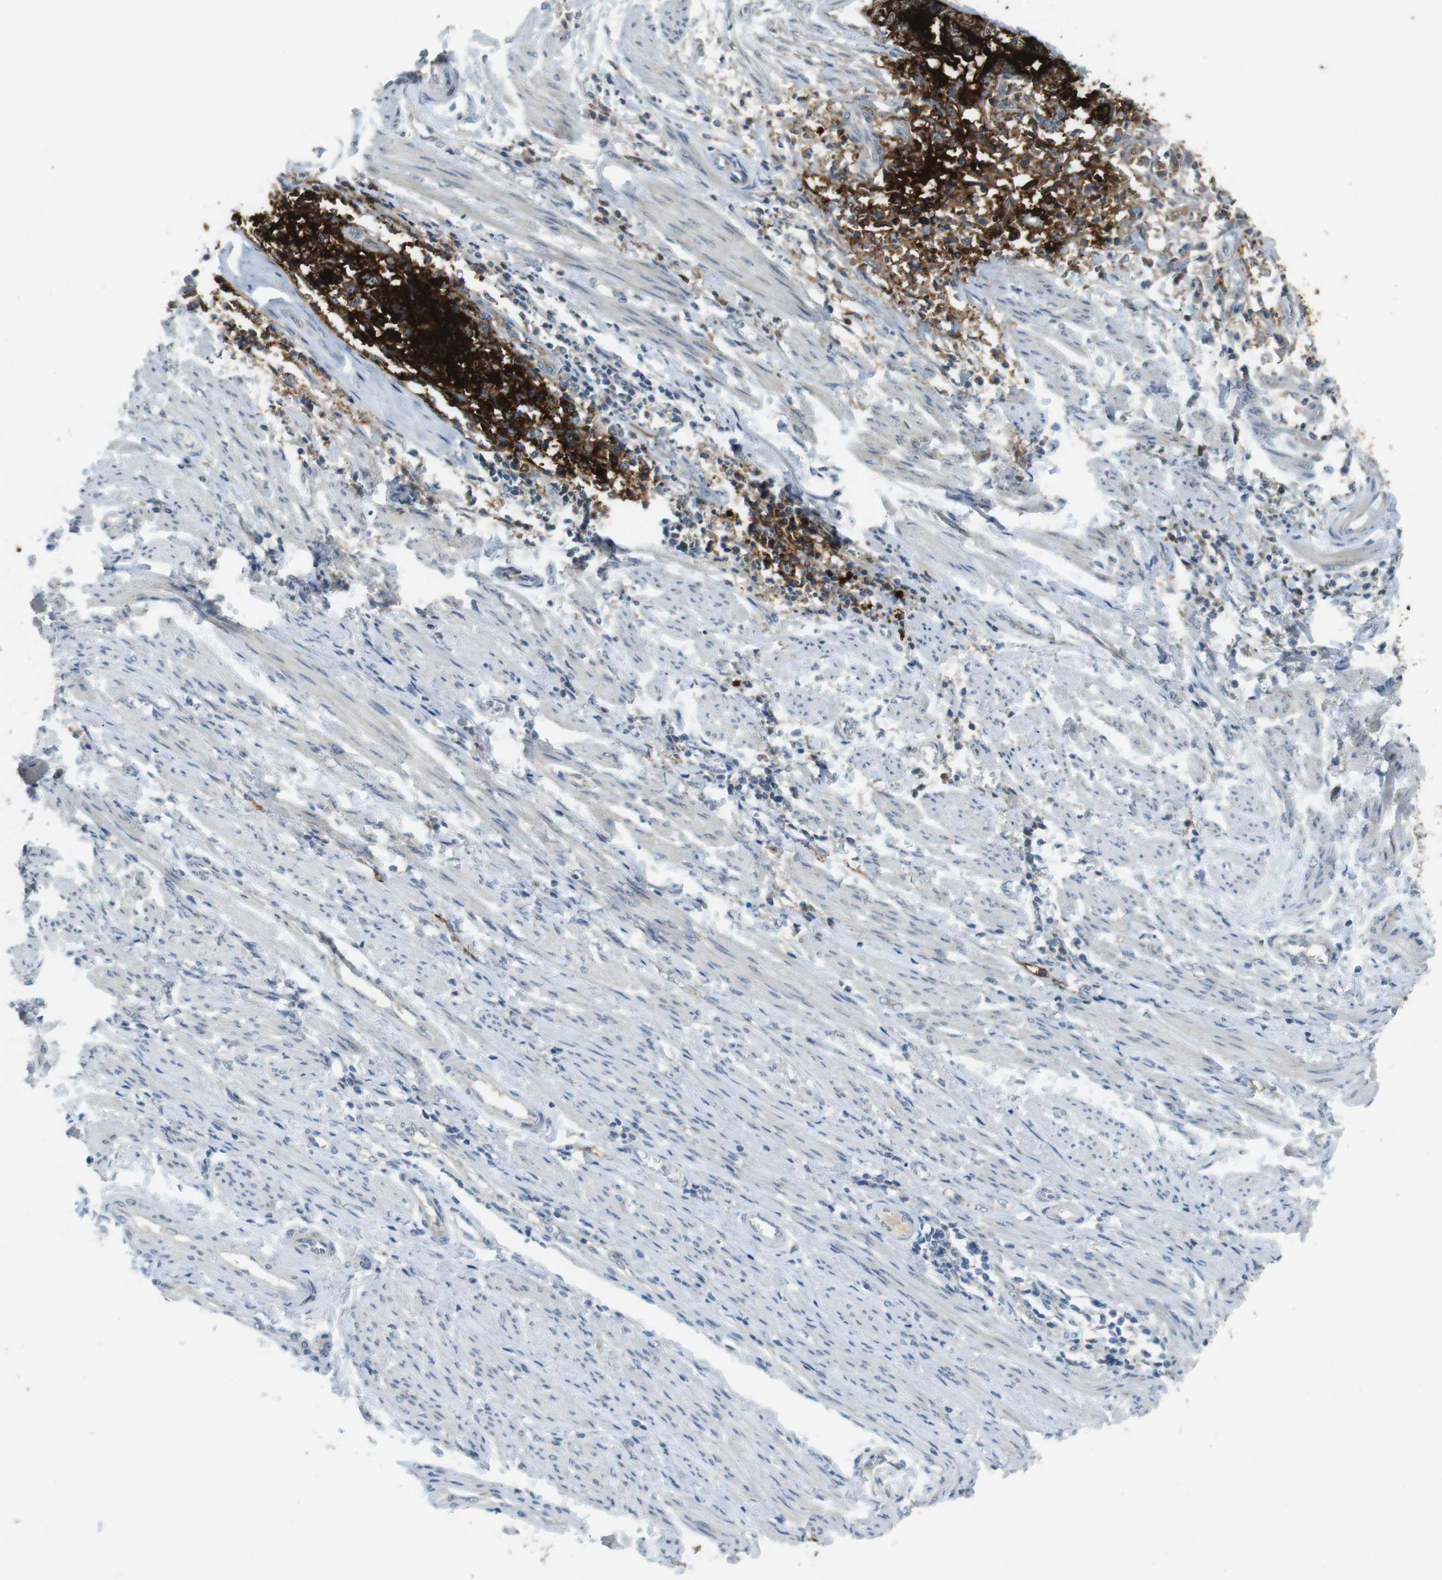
{"staining": {"intensity": "strong", "quantity": ">75%", "location": "cytoplasmic/membranous"}, "tissue": "endometrial cancer", "cell_type": "Tumor cells", "image_type": "cancer", "snomed": [{"axis": "morphology", "description": "Necrosis, NOS"}, {"axis": "morphology", "description": "Adenocarcinoma, NOS"}, {"axis": "topography", "description": "Endometrium"}], "caption": "Immunohistochemical staining of human endometrial adenocarcinoma exhibits high levels of strong cytoplasmic/membranous expression in about >75% of tumor cells. (DAB IHC with brightfield microscopy, high magnification).", "gene": "MUC5B", "patient": {"sex": "female", "age": 79}}